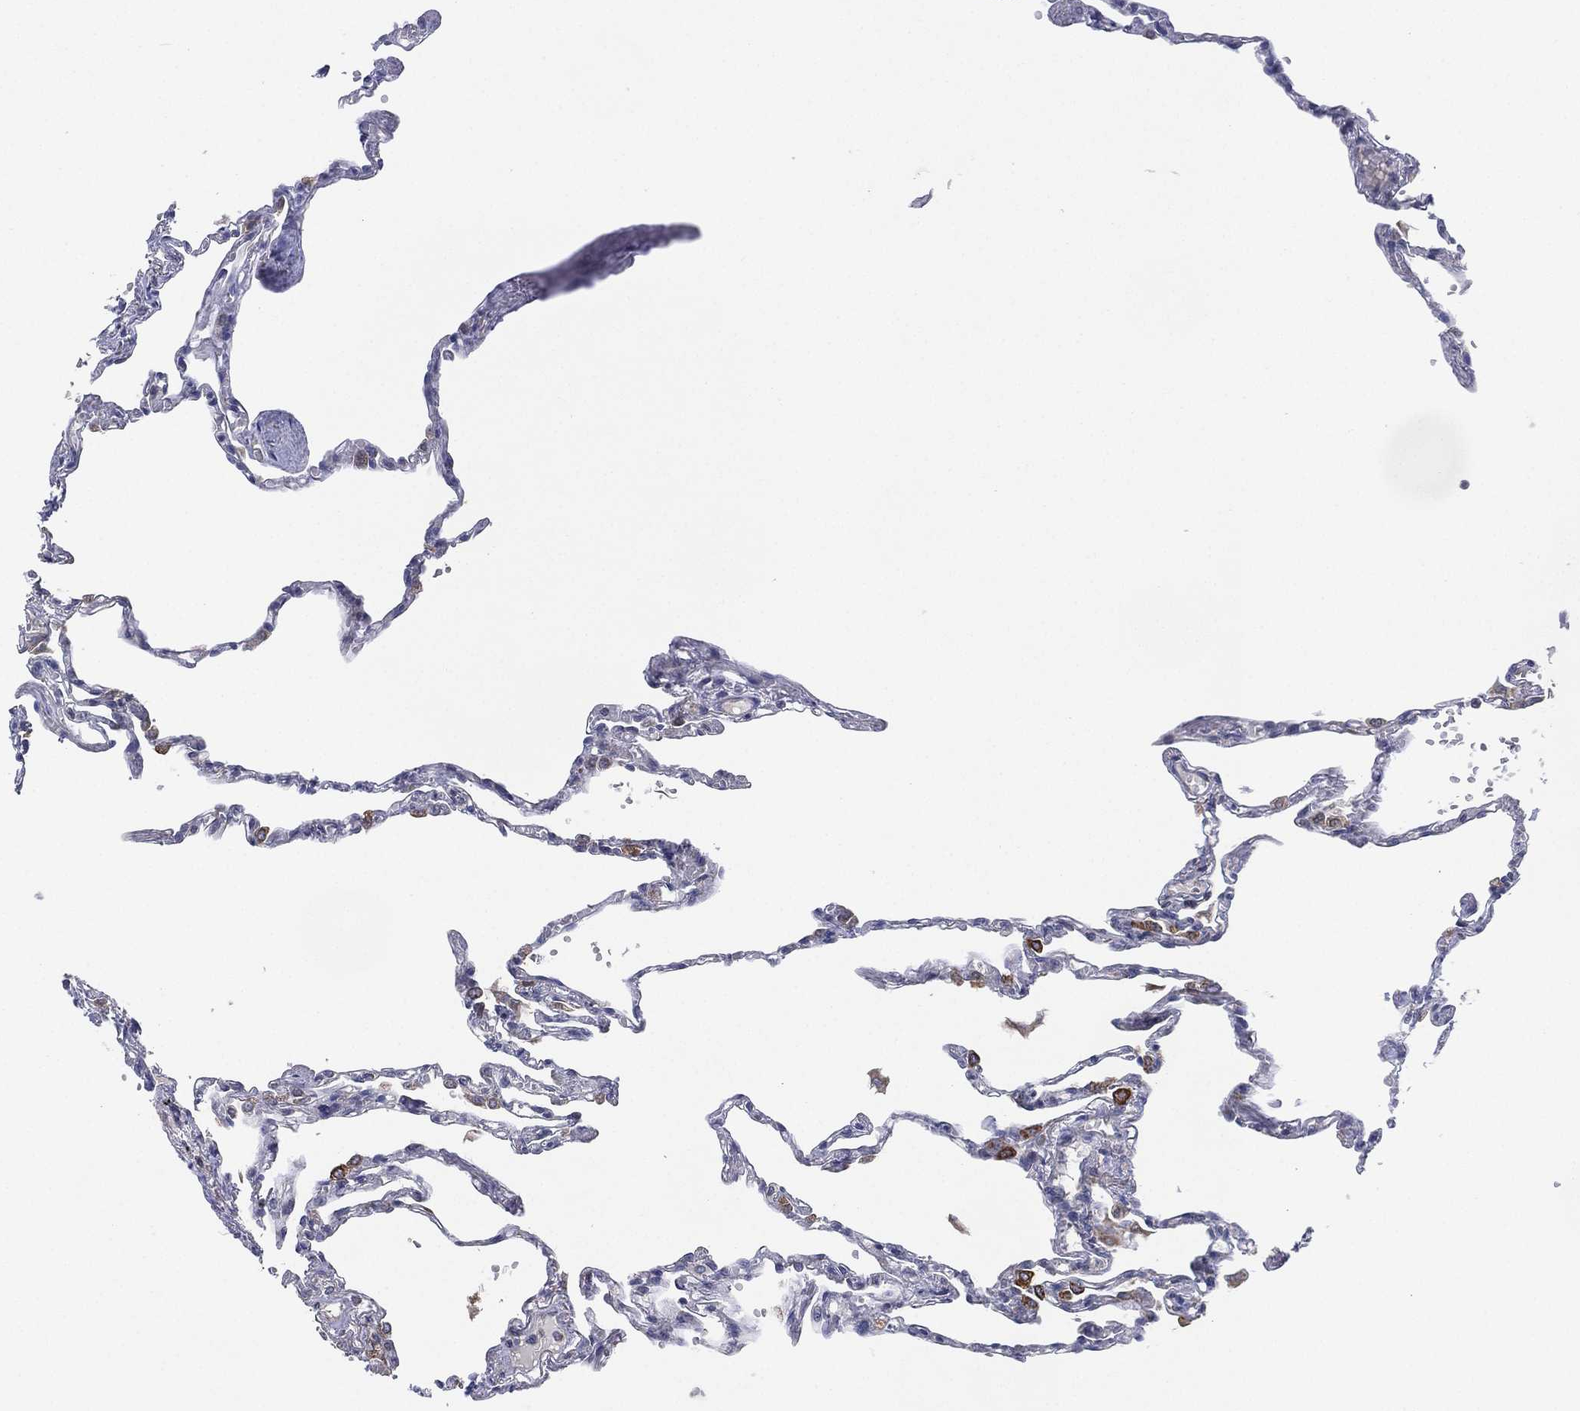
{"staining": {"intensity": "negative", "quantity": "none", "location": "none"}, "tissue": "lung", "cell_type": "Alveolar cells", "image_type": "normal", "snomed": [{"axis": "morphology", "description": "Normal tissue, NOS"}, {"axis": "topography", "description": "Lung"}], "caption": "Histopathology image shows no protein staining in alveolar cells of benign lung.", "gene": "PSMG4", "patient": {"sex": "male", "age": 78}}